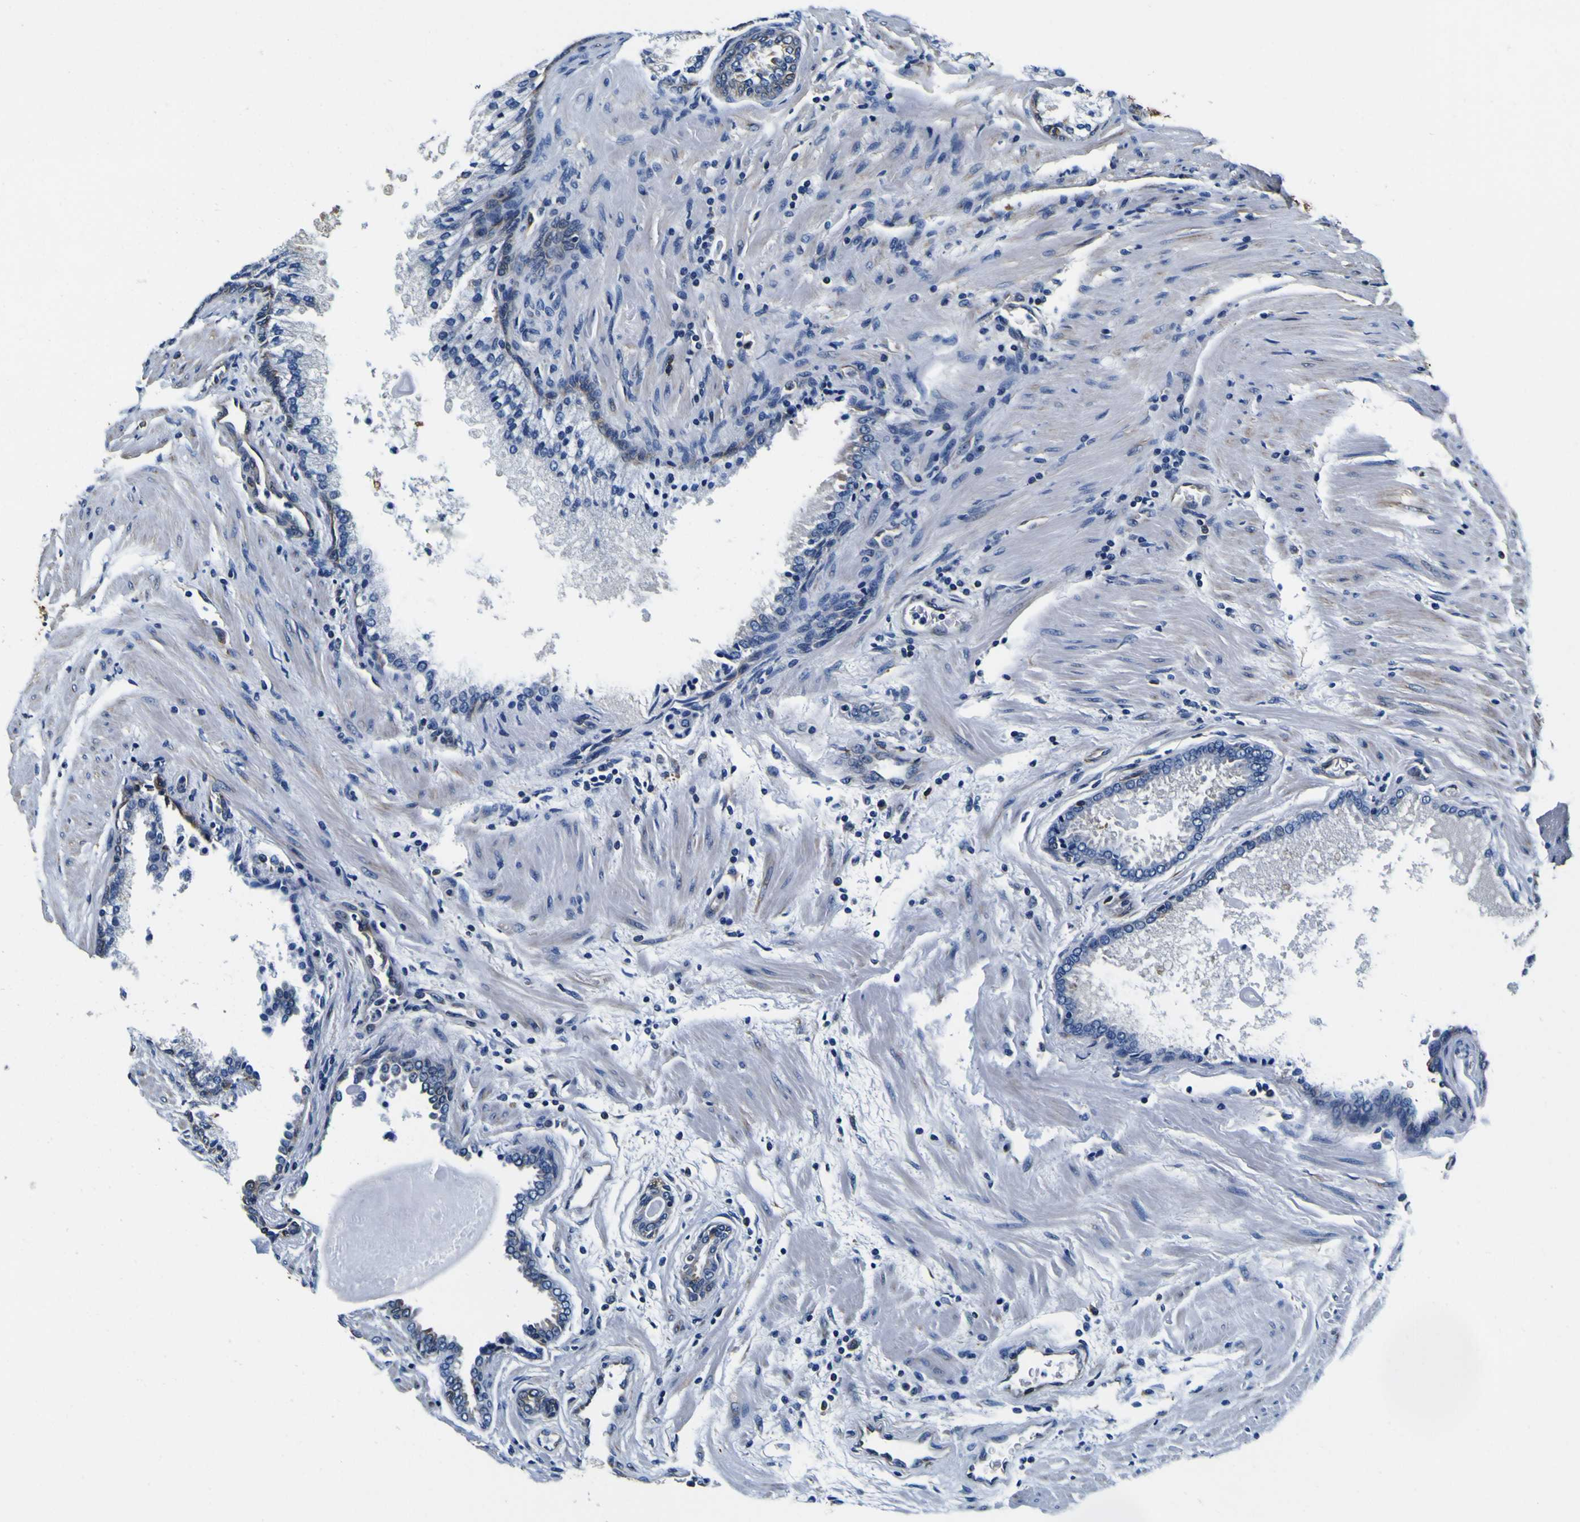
{"staining": {"intensity": "negative", "quantity": "none", "location": "none"}, "tissue": "prostate cancer", "cell_type": "Tumor cells", "image_type": "cancer", "snomed": [{"axis": "morphology", "description": "Adenocarcinoma, High grade"}, {"axis": "topography", "description": "Prostate"}], "caption": "Prostate cancer (adenocarcinoma (high-grade)) was stained to show a protein in brown. There is no significant expression in tumor cells.", "gene": "TUBA1B", "patient": {"sex": "male", "age": 58}}